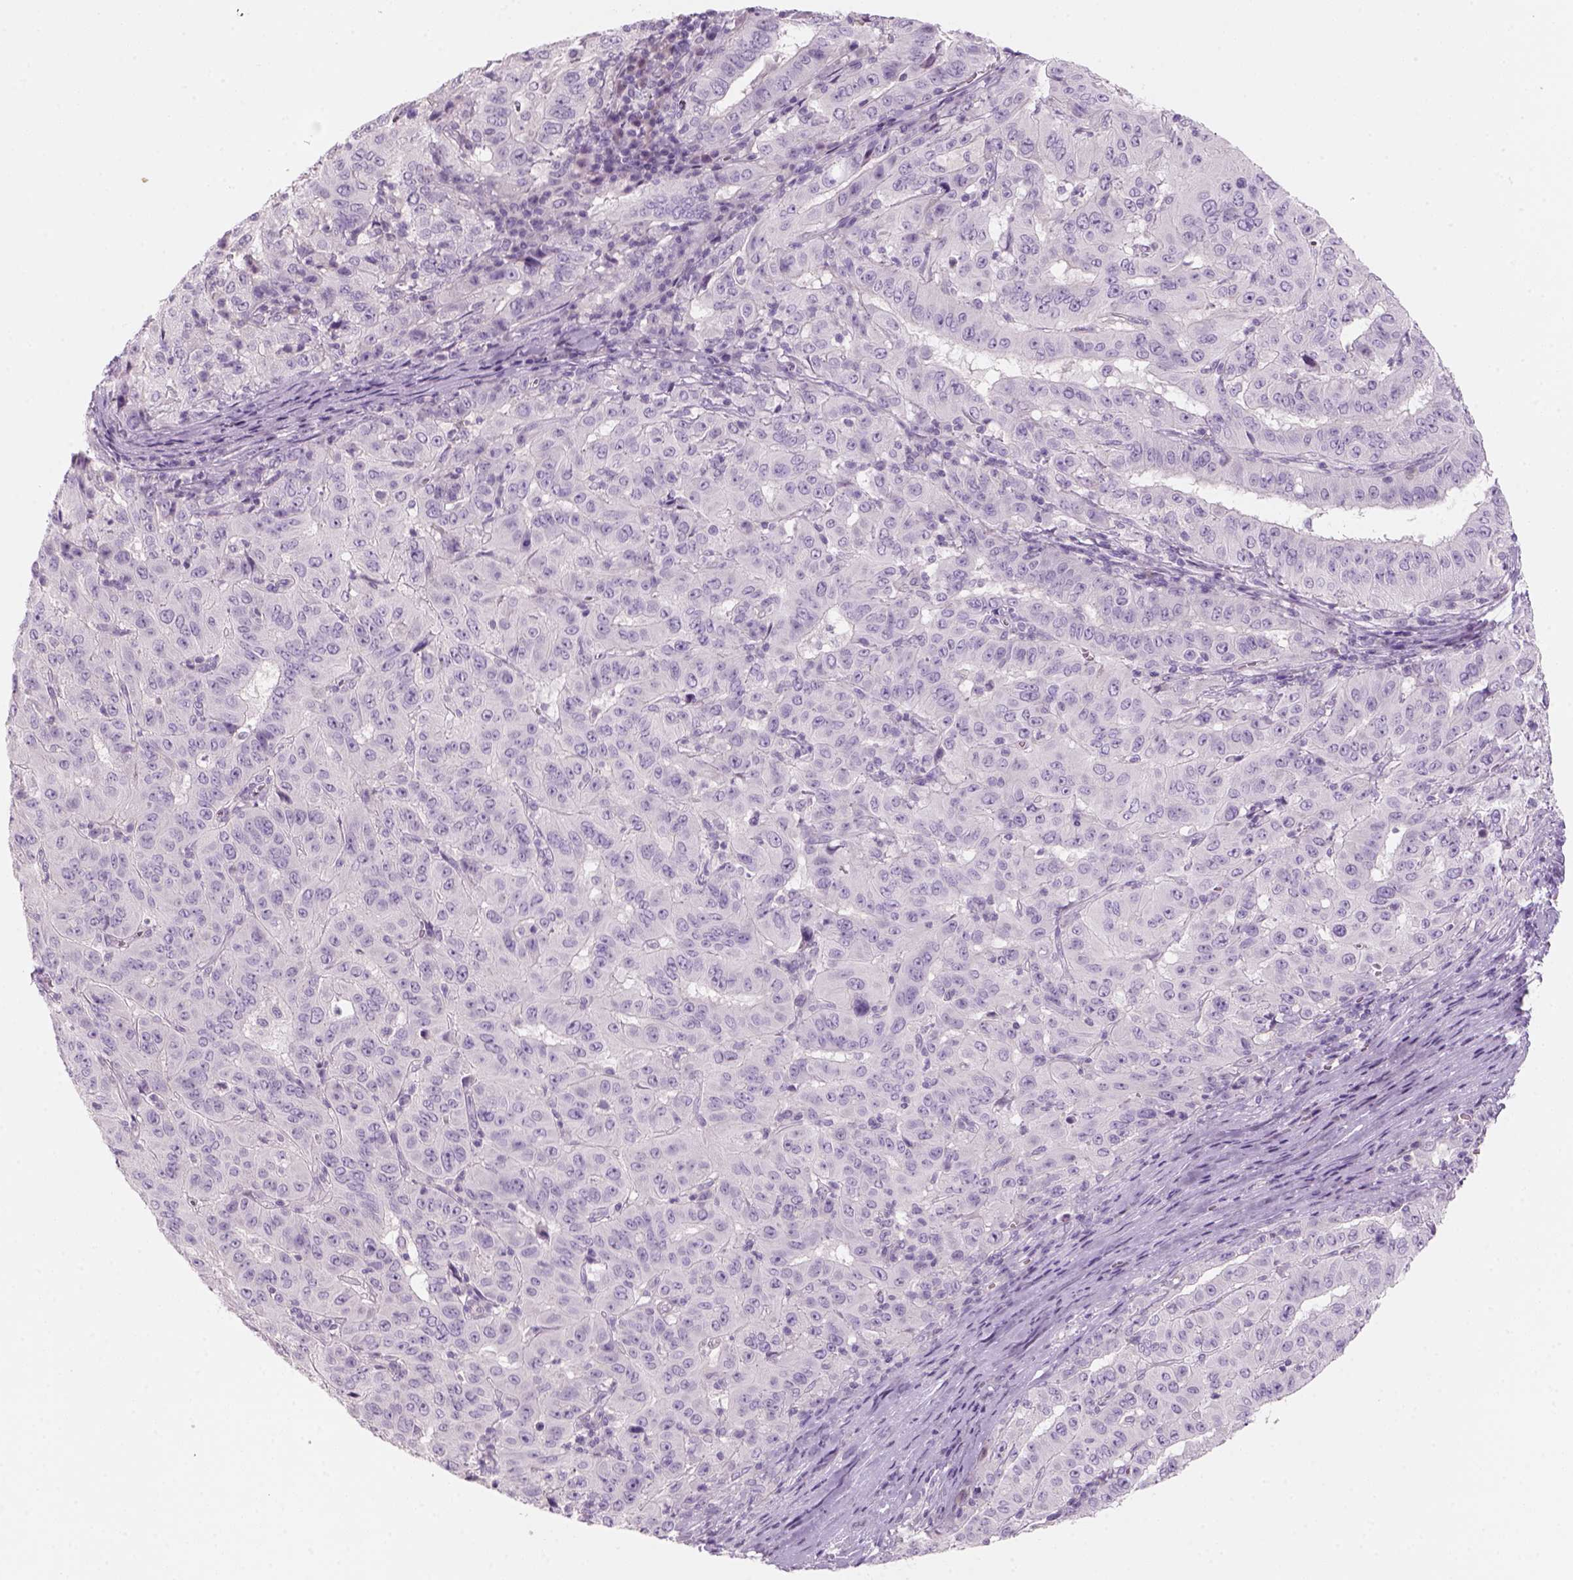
{"staining": {"intensity": "negative", "quantity": "none", "location": "none"}, "tissue": "pancreatic cancer", "cell_type": "Tumor cells", "image_type": "cancer", "snomed": [{"axis": "morphology", "description": "Adenocarcinoma, NOS"}, {"axis": "topography", "description": "Pancreas"}], "caption": "High power microscopy image of an IHC photomicrograph of pancreatic cancer (adenocarcinoma), revealing no significant expression in tumor cells.", "gene": "KRT25", "patient": {"sex": "male", "age": 63}}